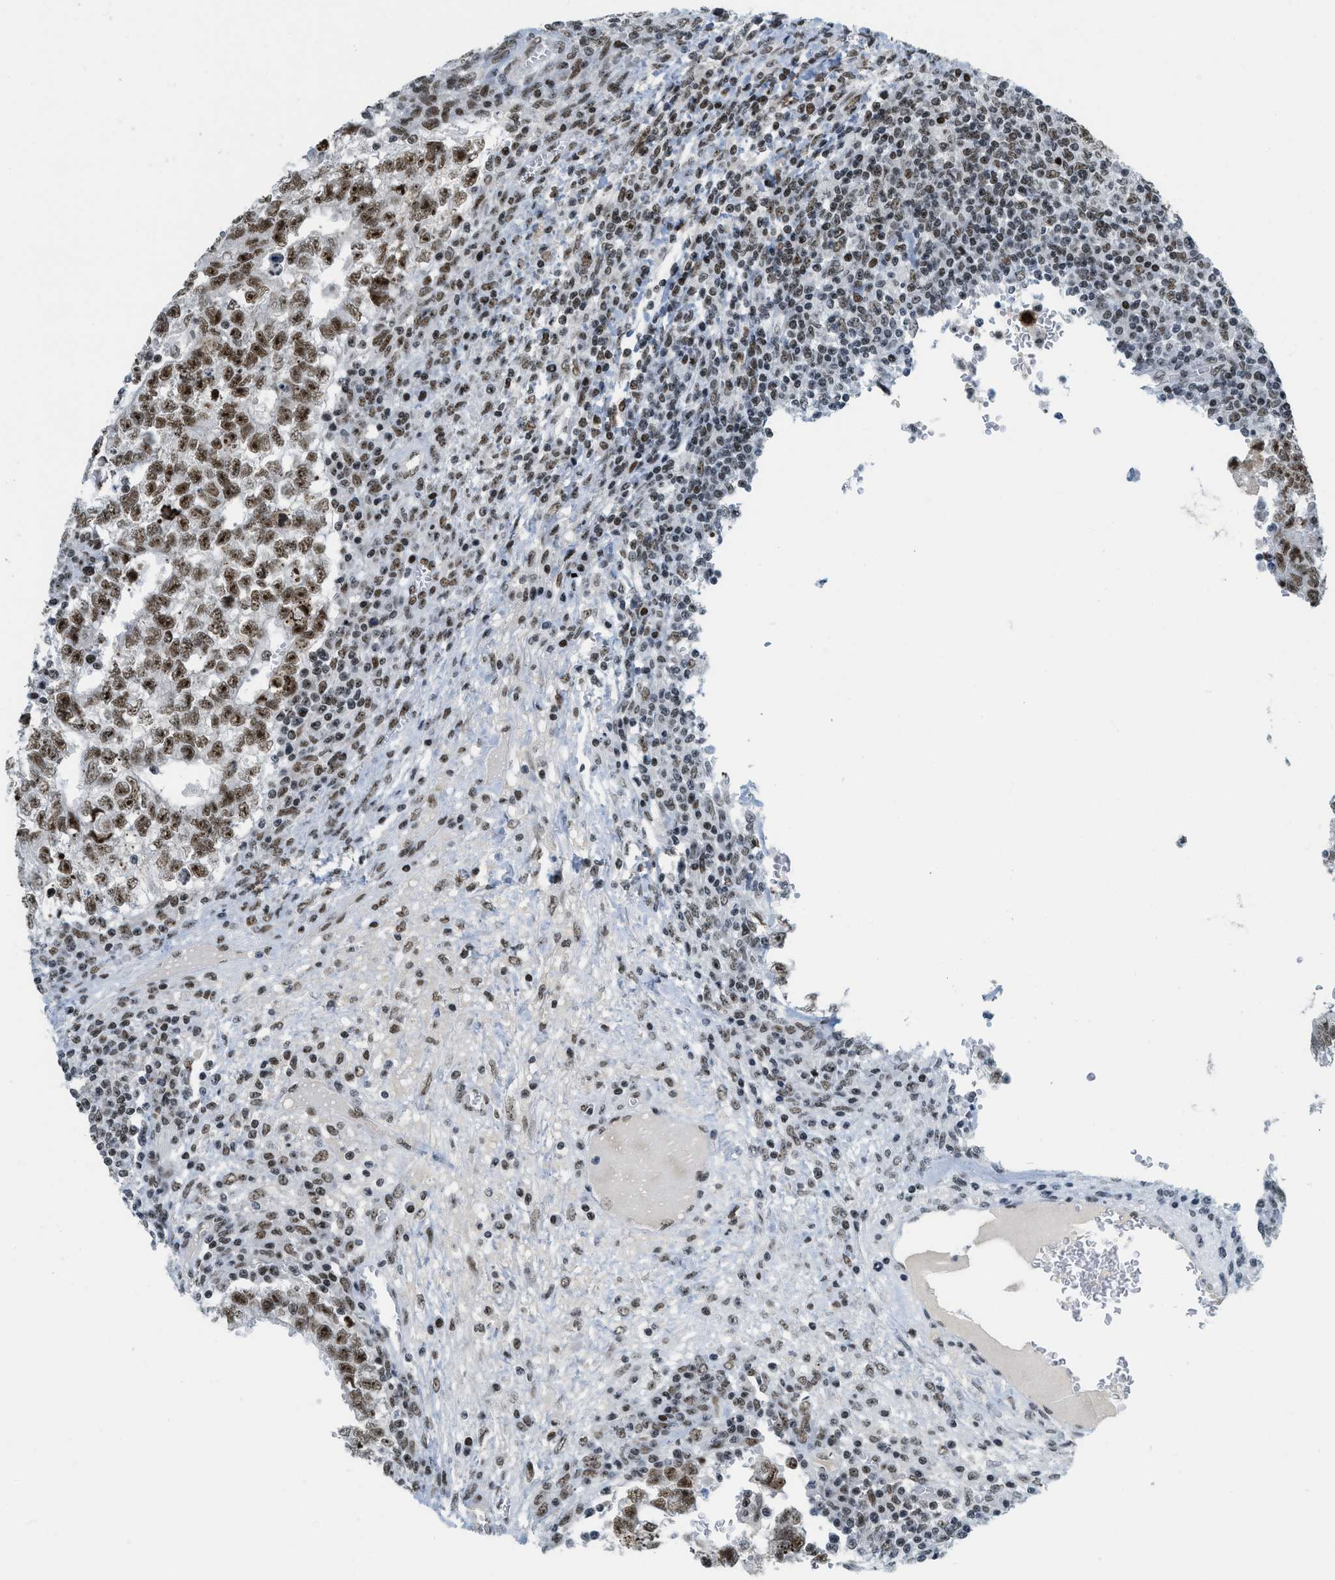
{"staining": {"intensity": "strong", "quantity": ">75%", "location": "nuclear"}, "tissue": "testis cancer", "cell_type": "Tumor cells", "image_type": "cancer", "snomed": [{"axis": "morphology", "description": "Seminoma, NOS"}, {"axis": "morphology", "description": "Carcinoma, Embryonal, NOS"}, {"axis": "topography", "description": "Testis"}], "caption": "Immunohistochemistry of human testis cancer shows high levels of strong nuclear positivity in about >75% of tumor cells. (DAB IHC with brightfield microscopy, high magnification).", "gene": "URB1", "patient": {"sex": "male", "age": 38}}